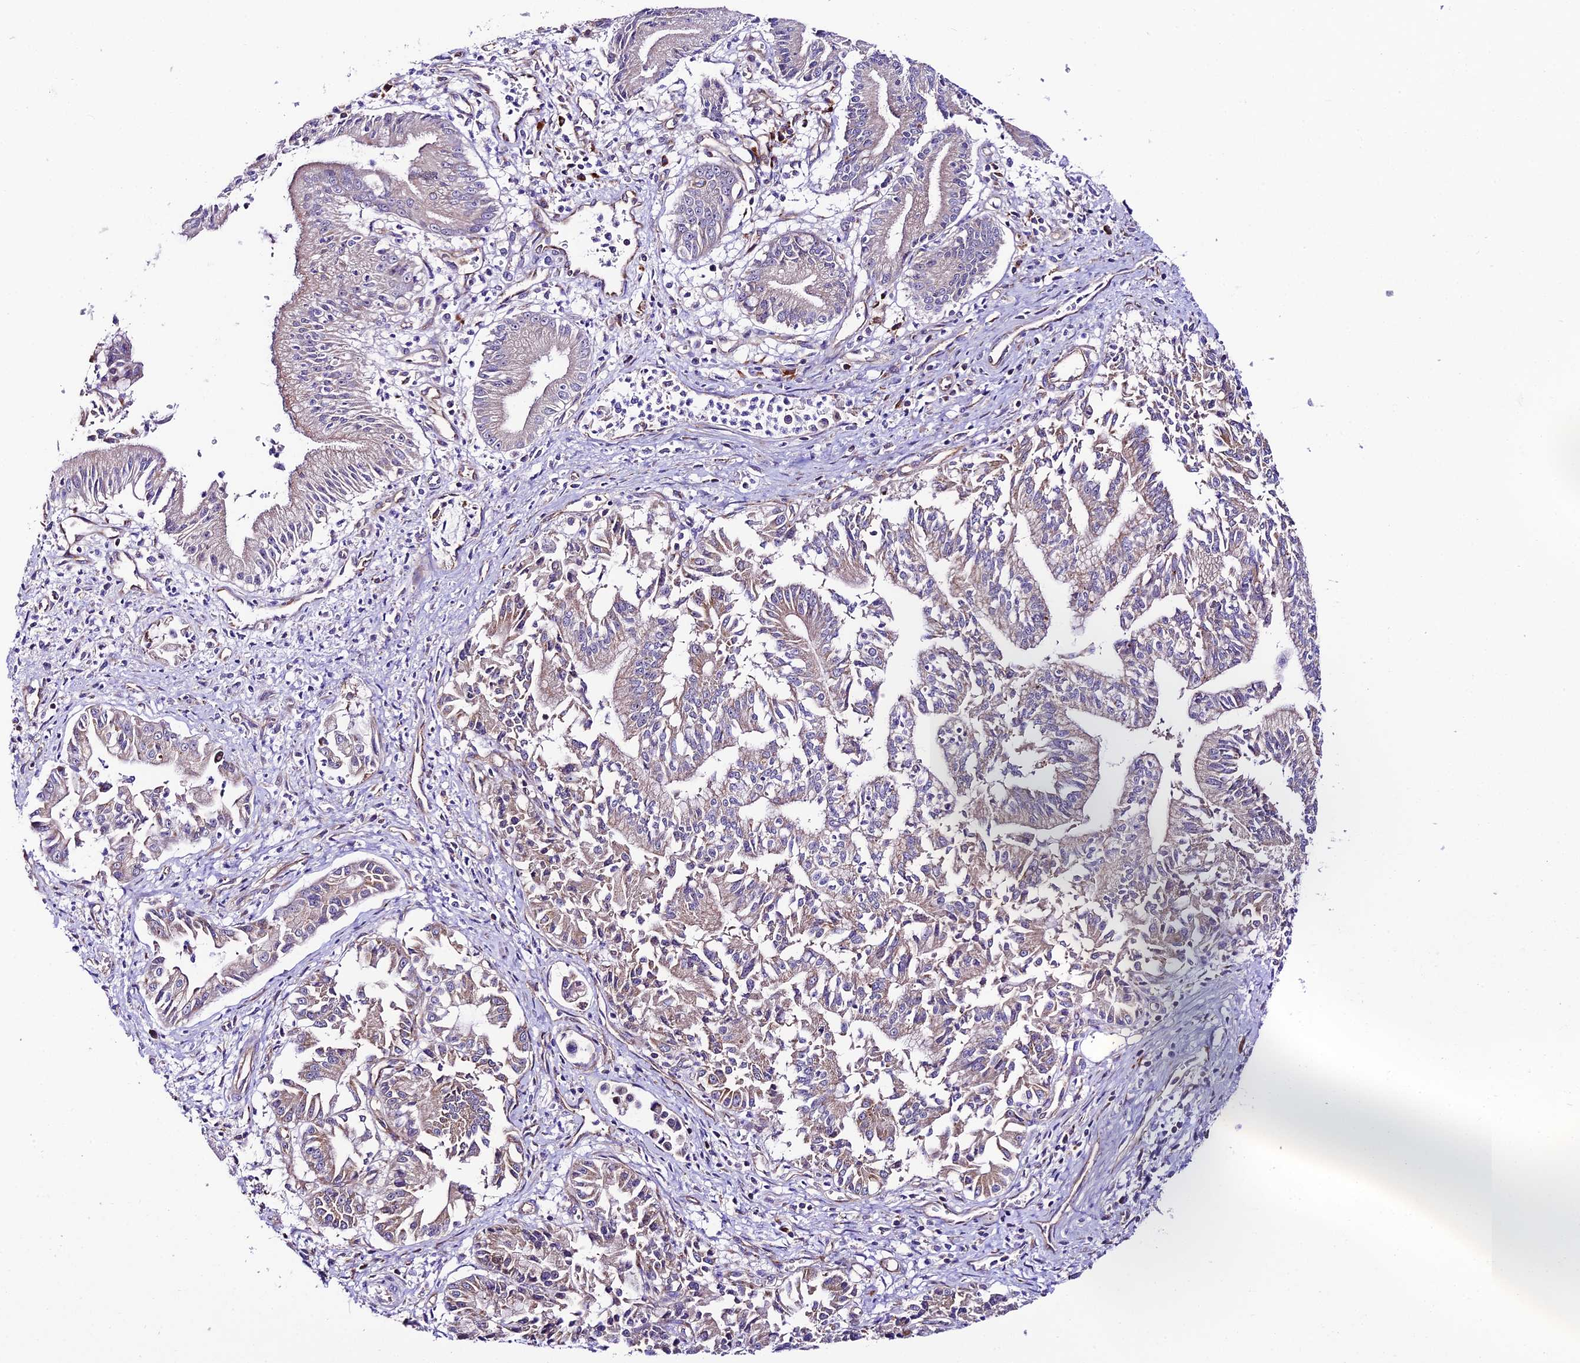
{"staining": {"intensity": "weak", "quantity": "<25%", "location": "cytoplasmic/membranous"}, "tissue": "pancreatic cancer", "cell_type": "Tumor cells", "image_type": "cancer", "snomed": [{"axis": "morphology", "description": "Adenocarcinoma, NOS"}, {"axis": "topography", "description": "Pancreas"}], "caption": "Human pancreatic adenocarcinoma stained for a protein using IHC reveals no staining in tumor cells.", "gene": "VPS13C", "patient": {"sex": "male", "age": 78}}